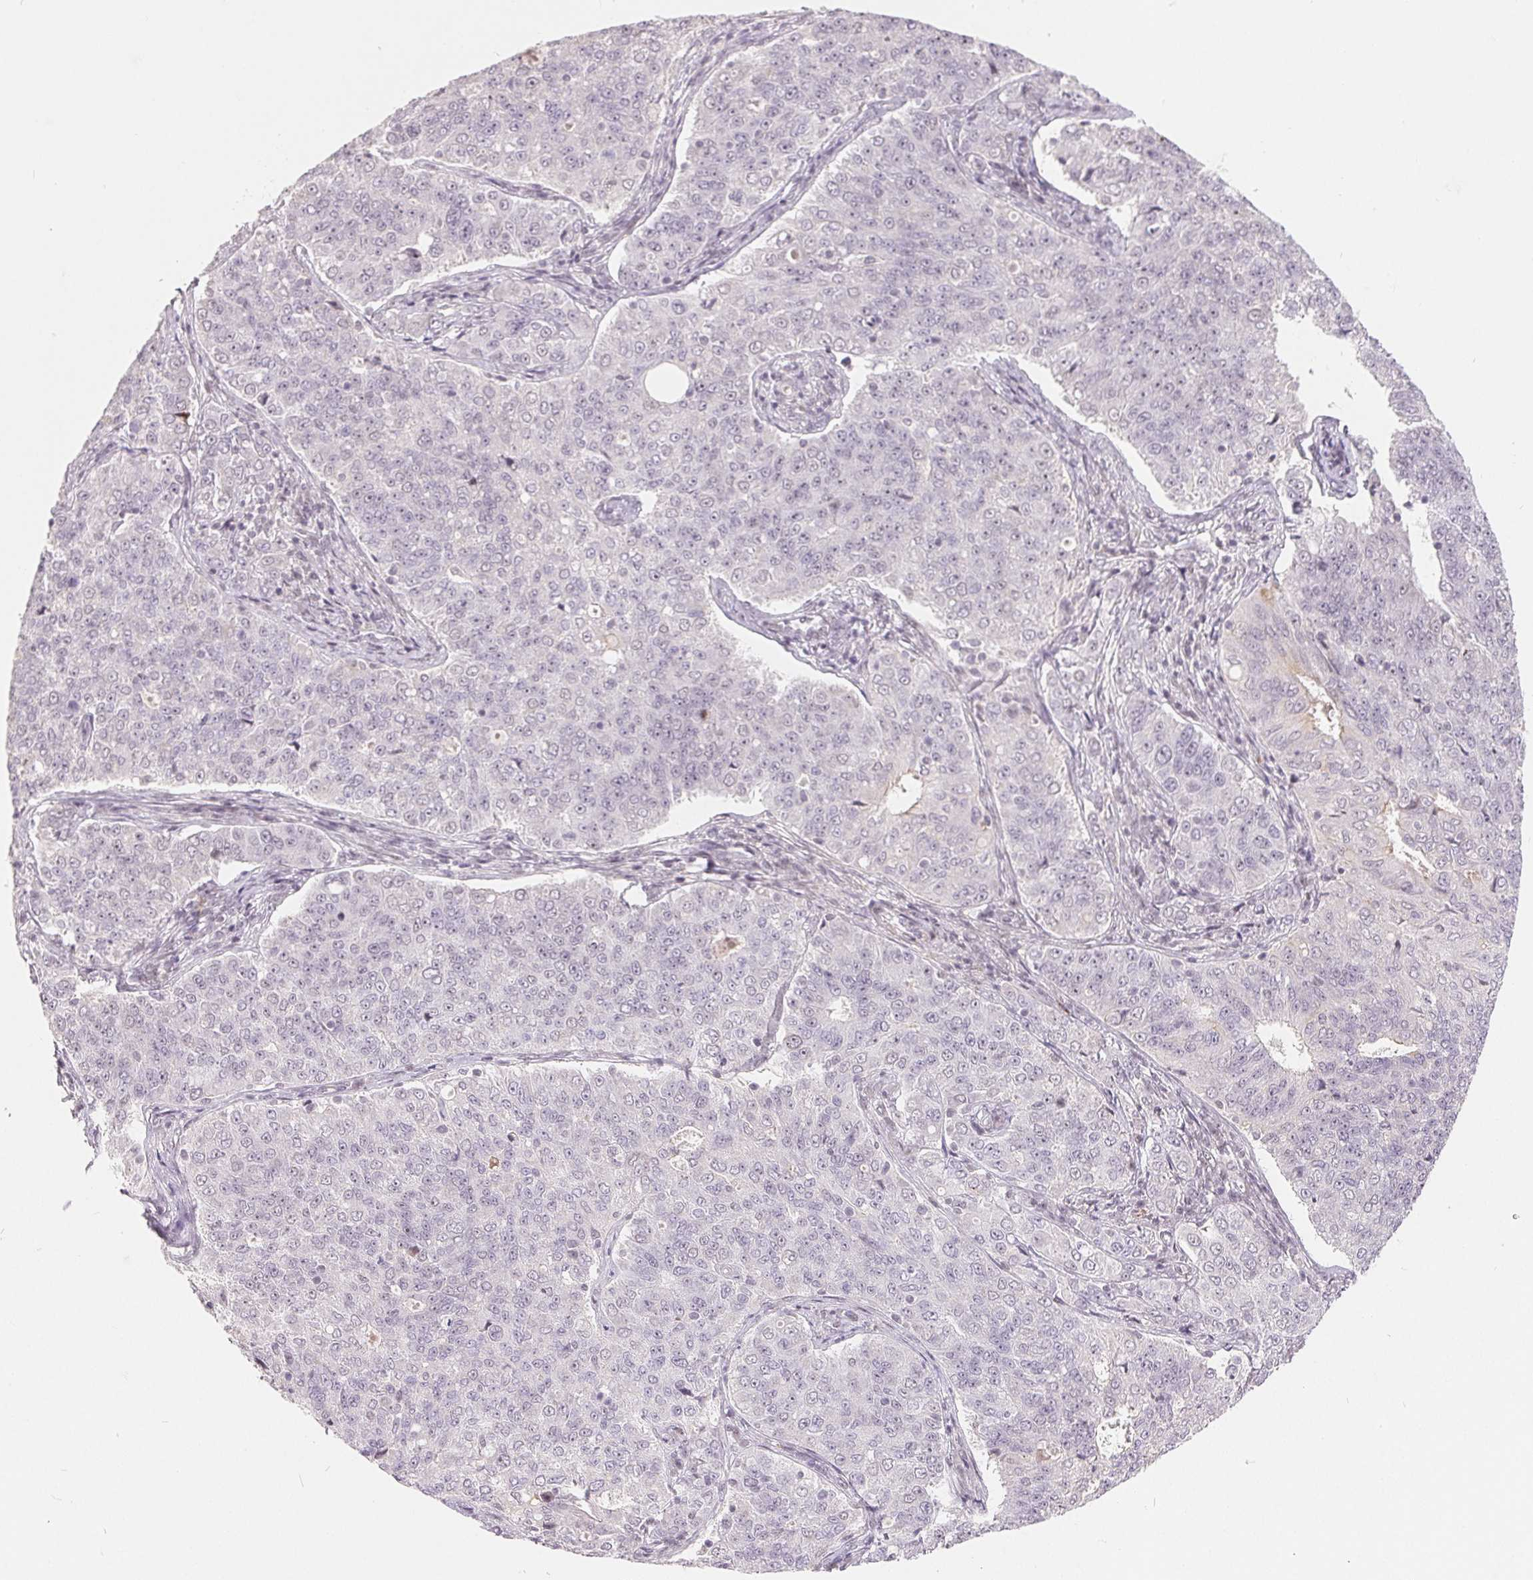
{"staining": {"intensity": "negative", "quantity": "none", "location": "none"}, "tissue": "endometrial cancer", "cell_type": "Tumor cells", "image_type": "cancer", "snomed": [{"axis": "morphology", "description": "Adenocarcinoma, NOS"}, {"axis": "topography", "description": "Endometrium"}], "caption": "Immunohistochemical staining of human endometrial cancer exhibits no significant expression in tumor cells.", "gene": "NRG2", "patient": {"sex": "female", "age": 43}}